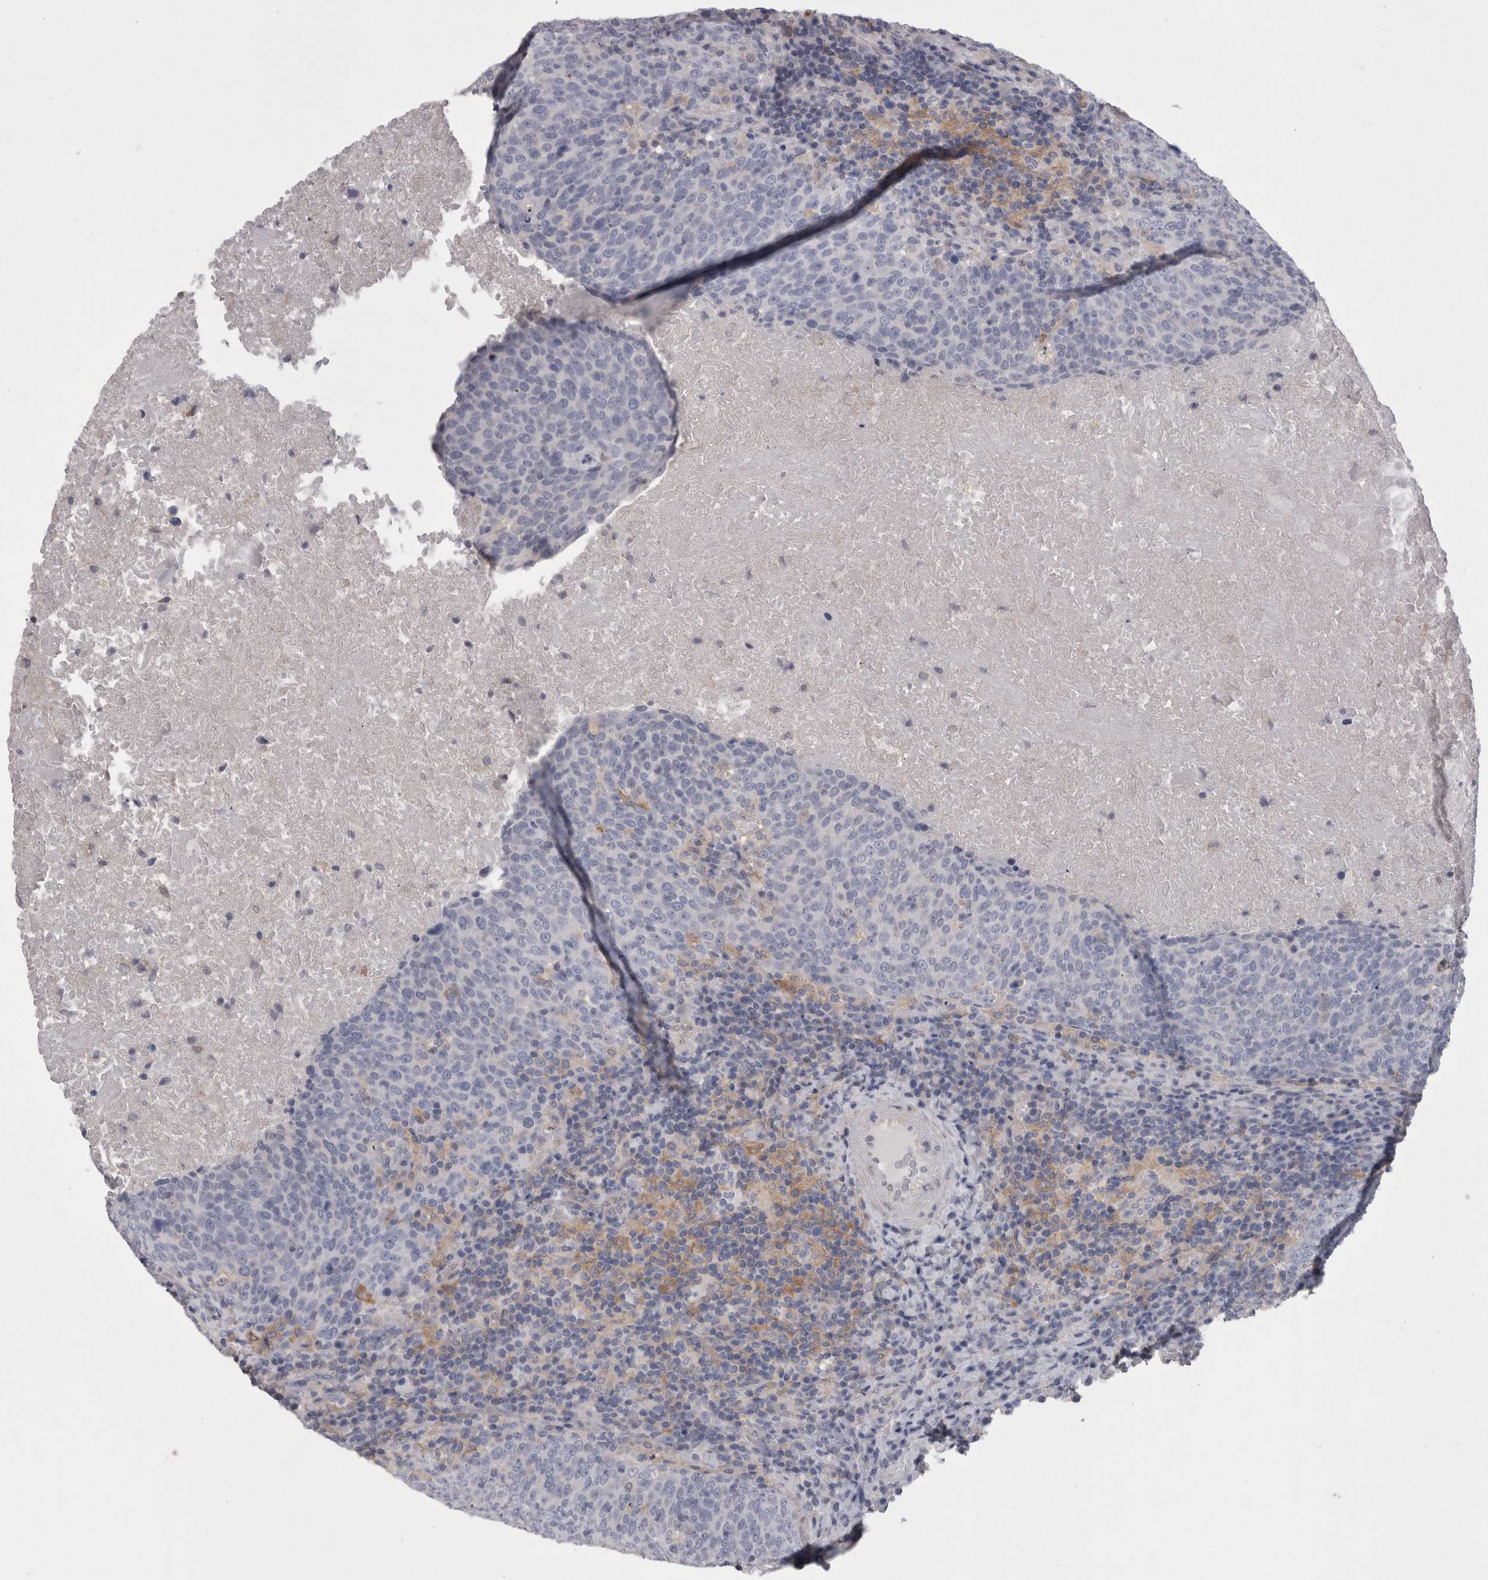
{"staining": {"intensity": "negative", "quantity": "none", "location": "none"}, "tissue": "head and neck cancer", "cell_type": "Tumor cells", "image_type": "cancer", "snomed": [{"axis": "morphology", "description": "Squamous cell carcinoma, NOS"}, {"axis": "morphology", "description": "Squamous cell carcinoma, metastatic, NOS"}, {"axis": "topography", "description": "Lymph node"}, {"axis": "topography", "description": "Head-Neck"}], "caption": "High power microscopy image of an immunohistochemistry (IHC) image of head and neck cancer, revealing no significant staining in tumor cells. (DAB immunohistochemistry, high magnification).", "gene": "CAMK2D", "patient": {"sex": "male", "age": 62}}